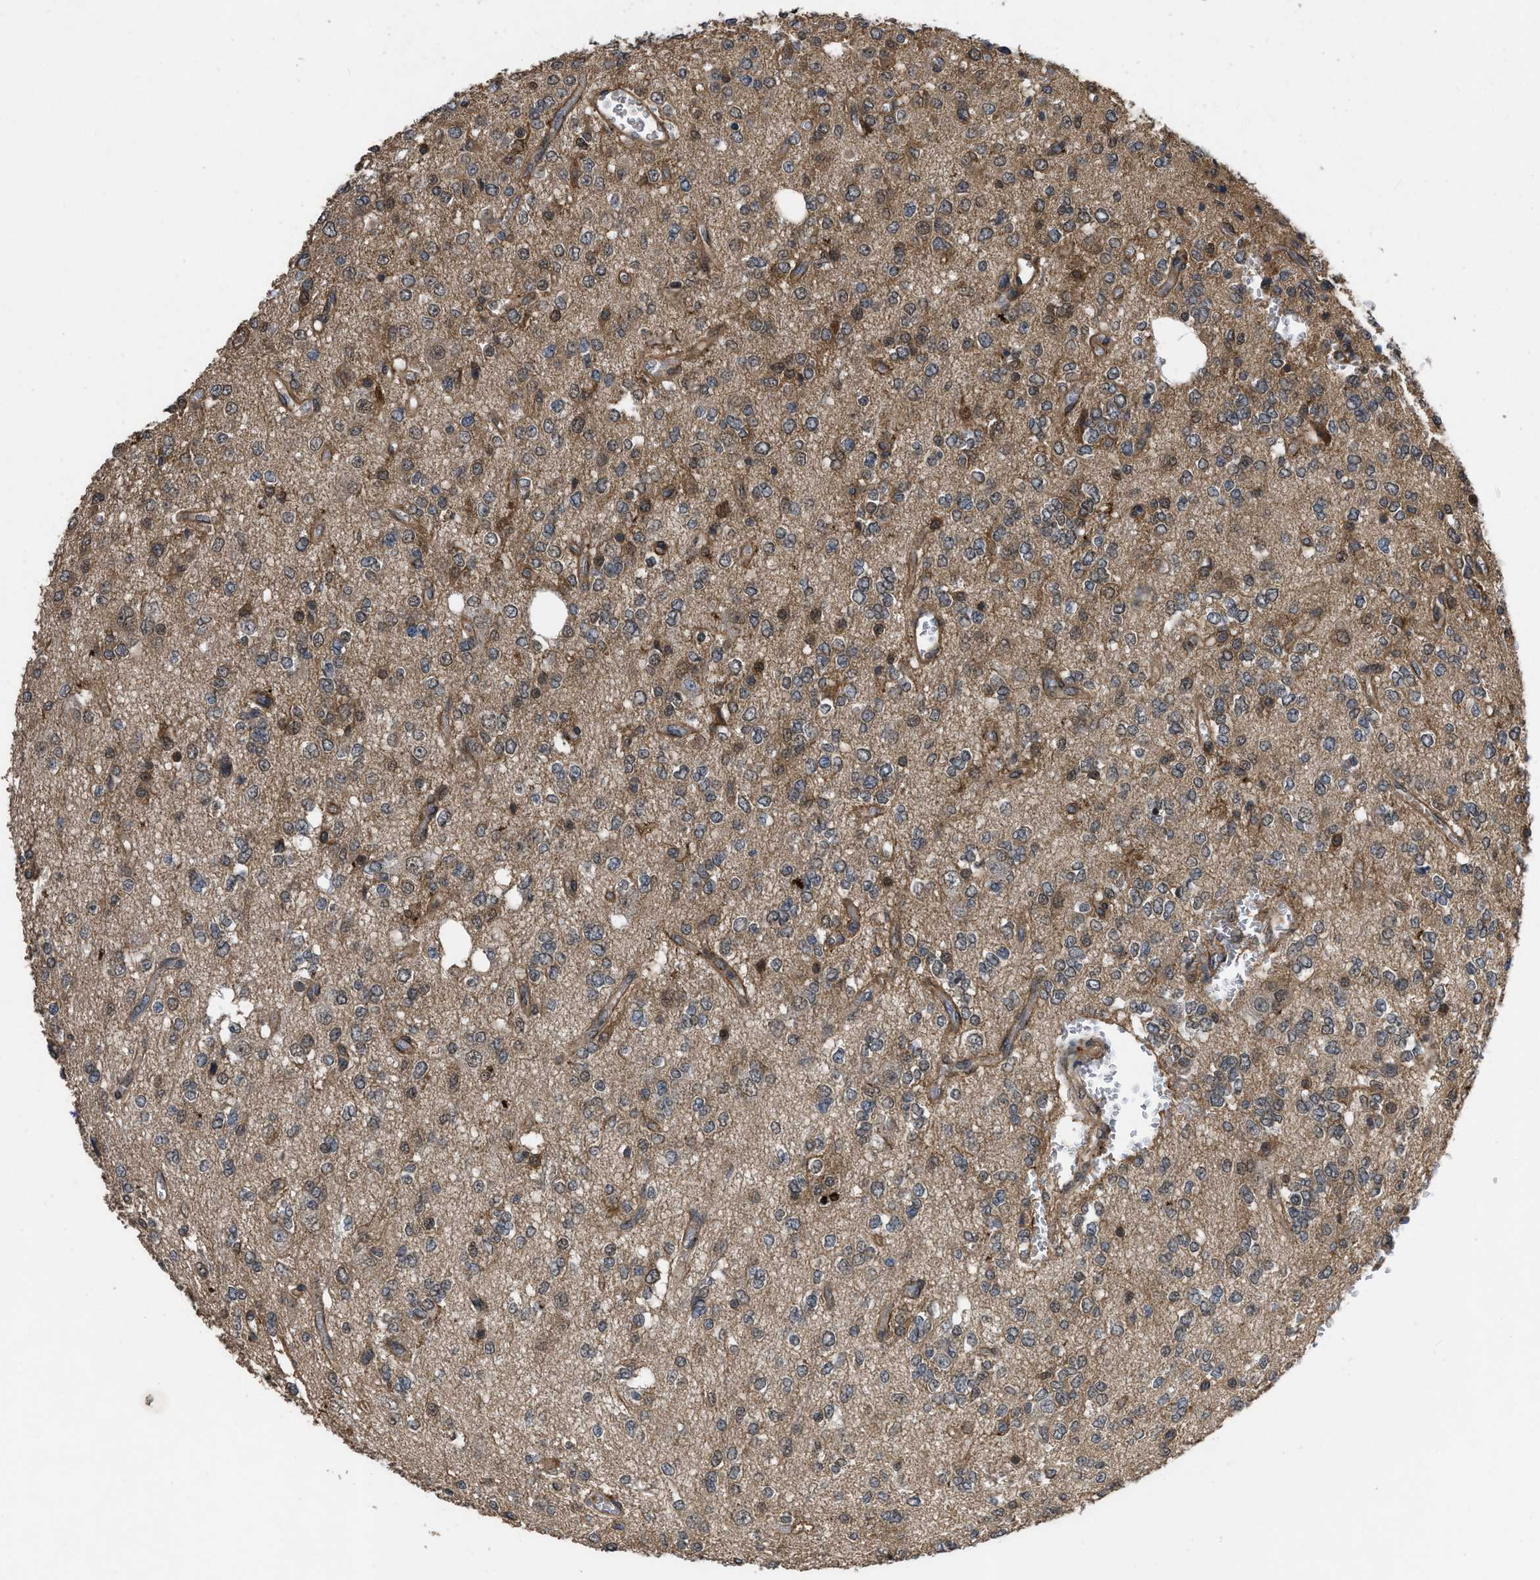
{"staining": {"intensity": "moderate", "quantity": ">75%", "location": "cytoplasmic/membranous"}, "tissue": "glioma", "cell_type": "Tumor cells", "image_type": "cancer", "snomed": [{"axis": "morphology", "description": "Glioma, malignant, Low grade"}, {"axis": "topography", "description": "Brain"}], "caption": "A photomicrograph showing moderate cytoplasmic/membranous staining in about >75% of tumor cells in malignant glioma (low-grade), as visualized by brown immunohistochemical staining.", "gene": "UTRN", "patient": {"sex": "male", "age": 38}}